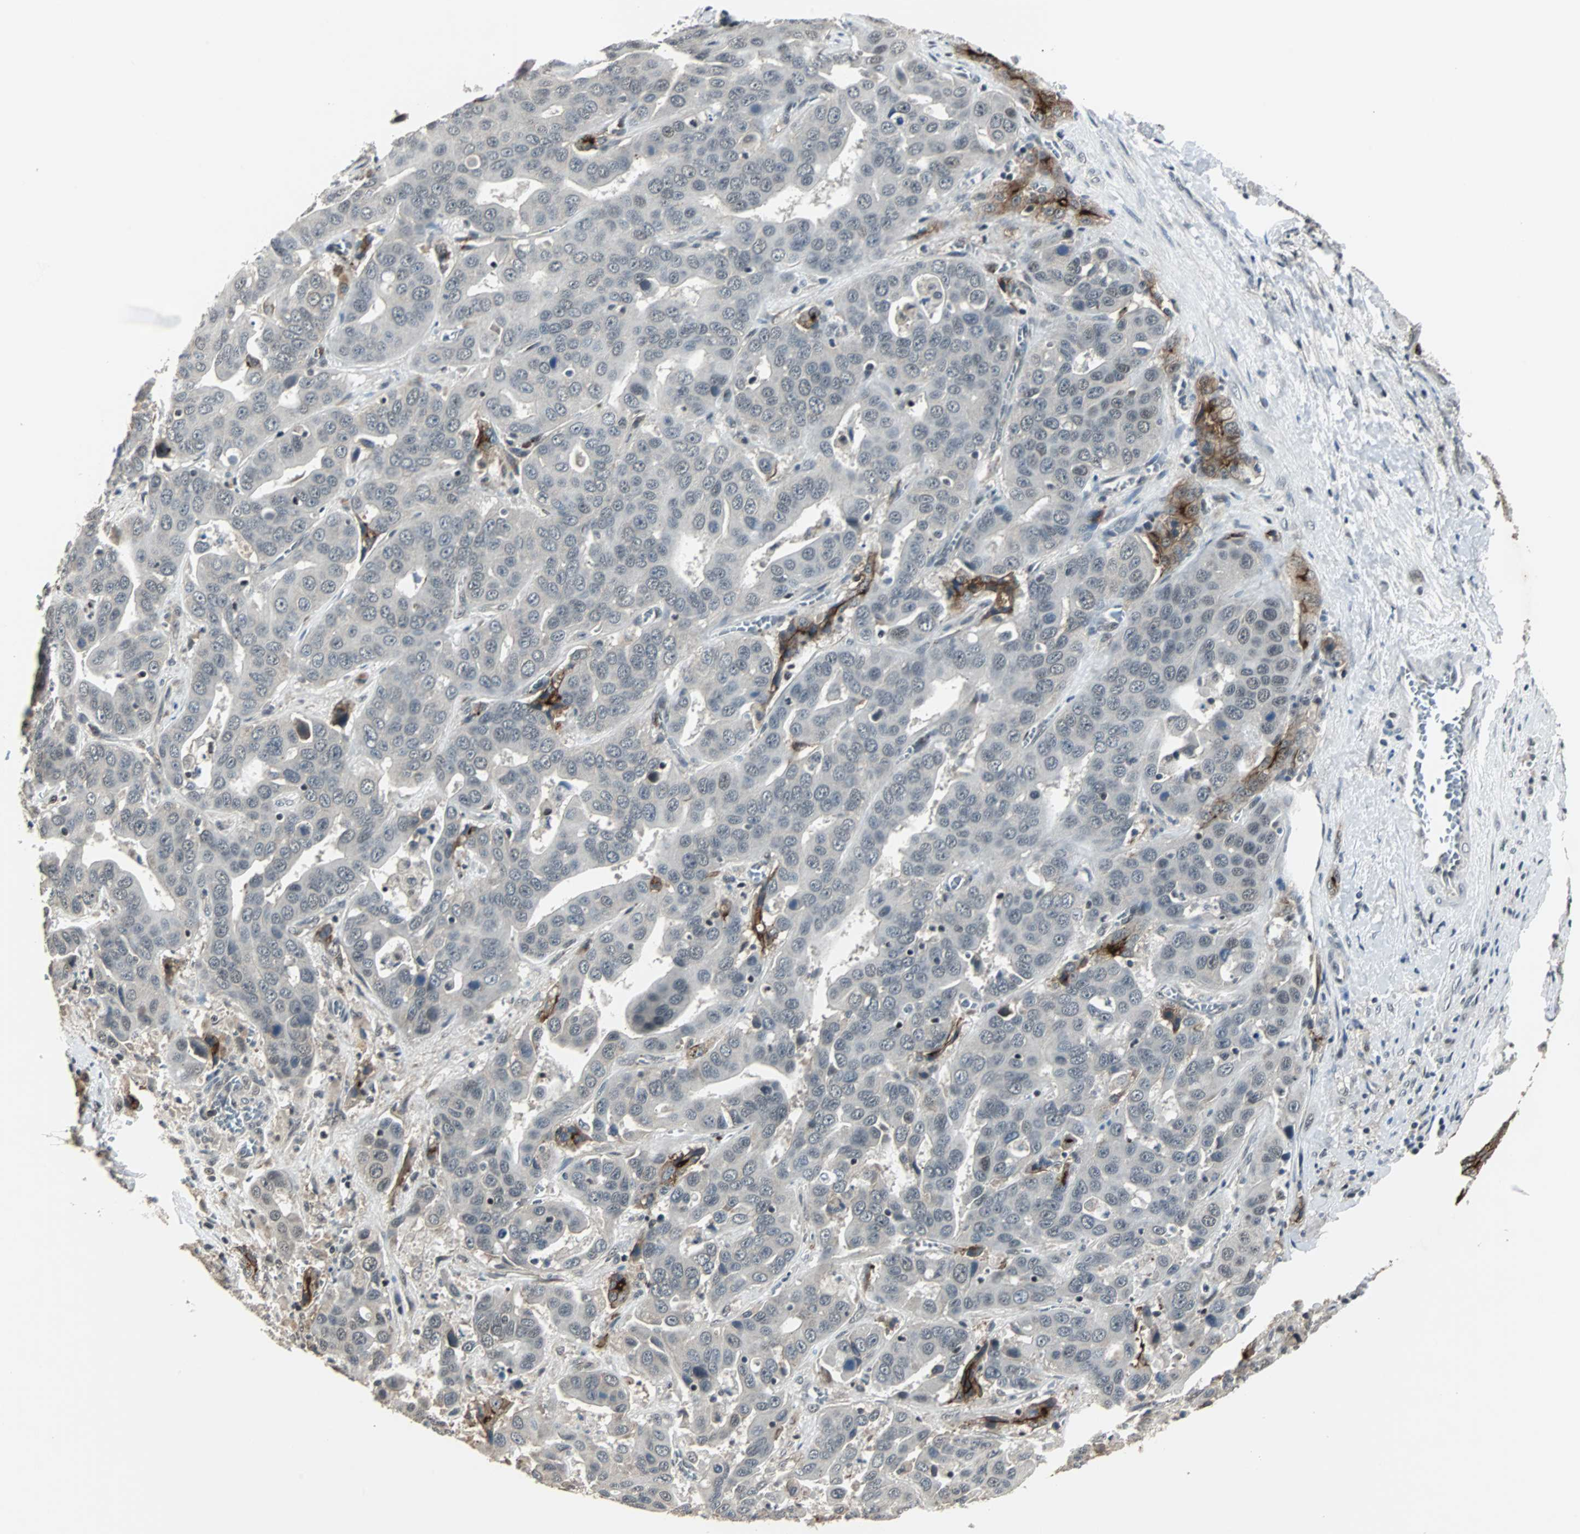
{"staining": {"intensity": "negative", "quantity": "none", "location": "none"}, "tissue": "liver cancer", "cell_type": "Tumor cells", "image_type": "cancer", "snomed": [{"axis": "morphology", "description": "Cholangiocarcinoma"}, {"axis": "topography", "description": "Liver"}], "caption": "This is an immunohistochemistry (IHC) micrograph of human cholangiocarcinoma (liver). There is no expression in tumor cells.", "gene": "MKX", "patient": {"sex": "female", "age": 52}}